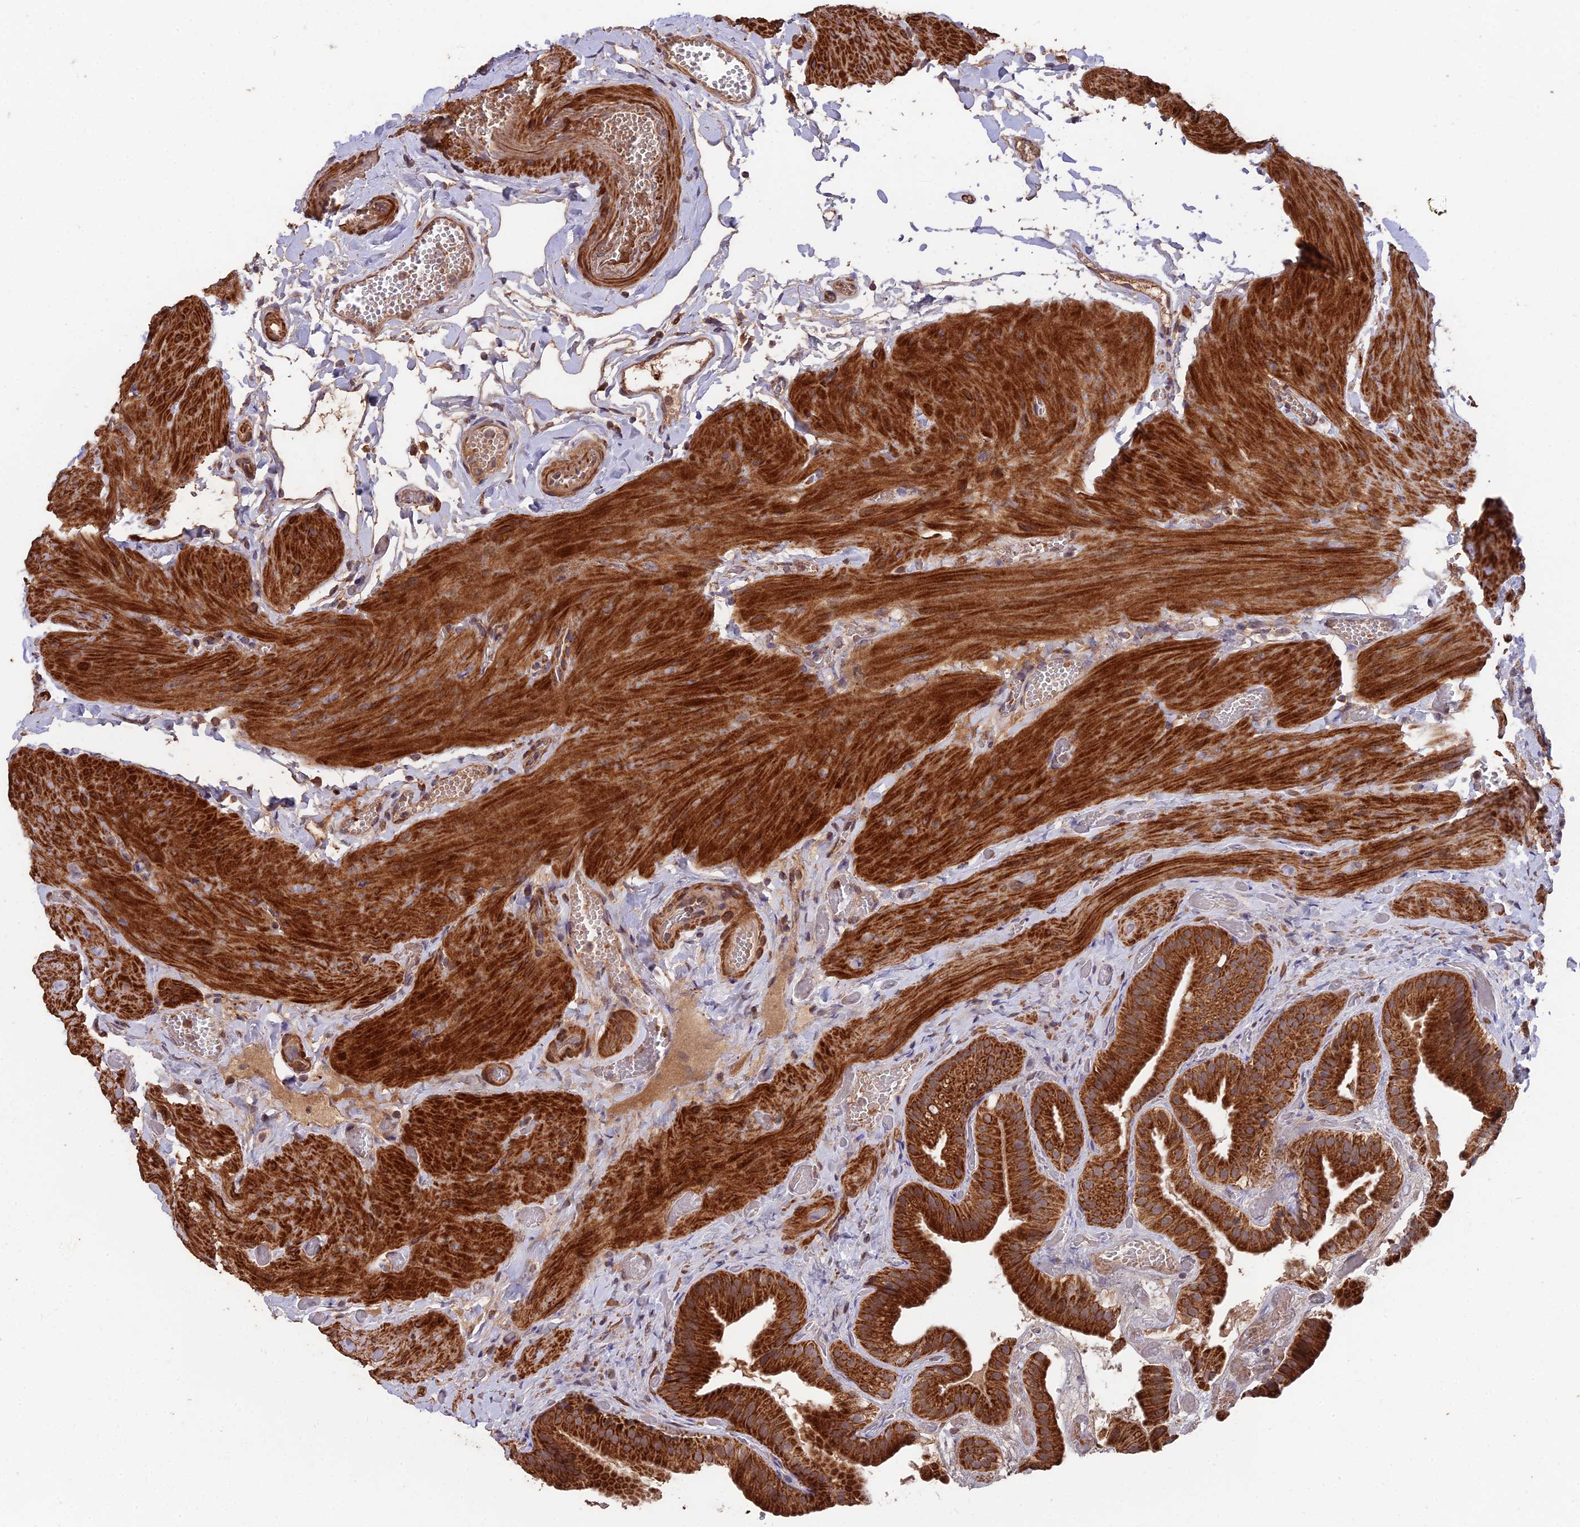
{"staining": {"intensity": "strong", "quantity": ">75%", "location": "cytoplasmic/membranous"}, "tissue": "gallbladder", "cell_type": "Glandular cells", "image_type": "normal", "snomed": [{"axis": "morphology", "description": "Normal tissue, NOS"}, {"axis": "topography", "description": "Gallbladder"}], "caption": "Immunohistochemical staining of benign human gallbladder exhibits high levels of strong cytoplasmic/membranous positivity in approximately >75% of glandular cells. (Brightfield microscopy of DAB IHC at high magnification).", "gene": "IFT22", "patient": {"sex": "female", "age": 64}}